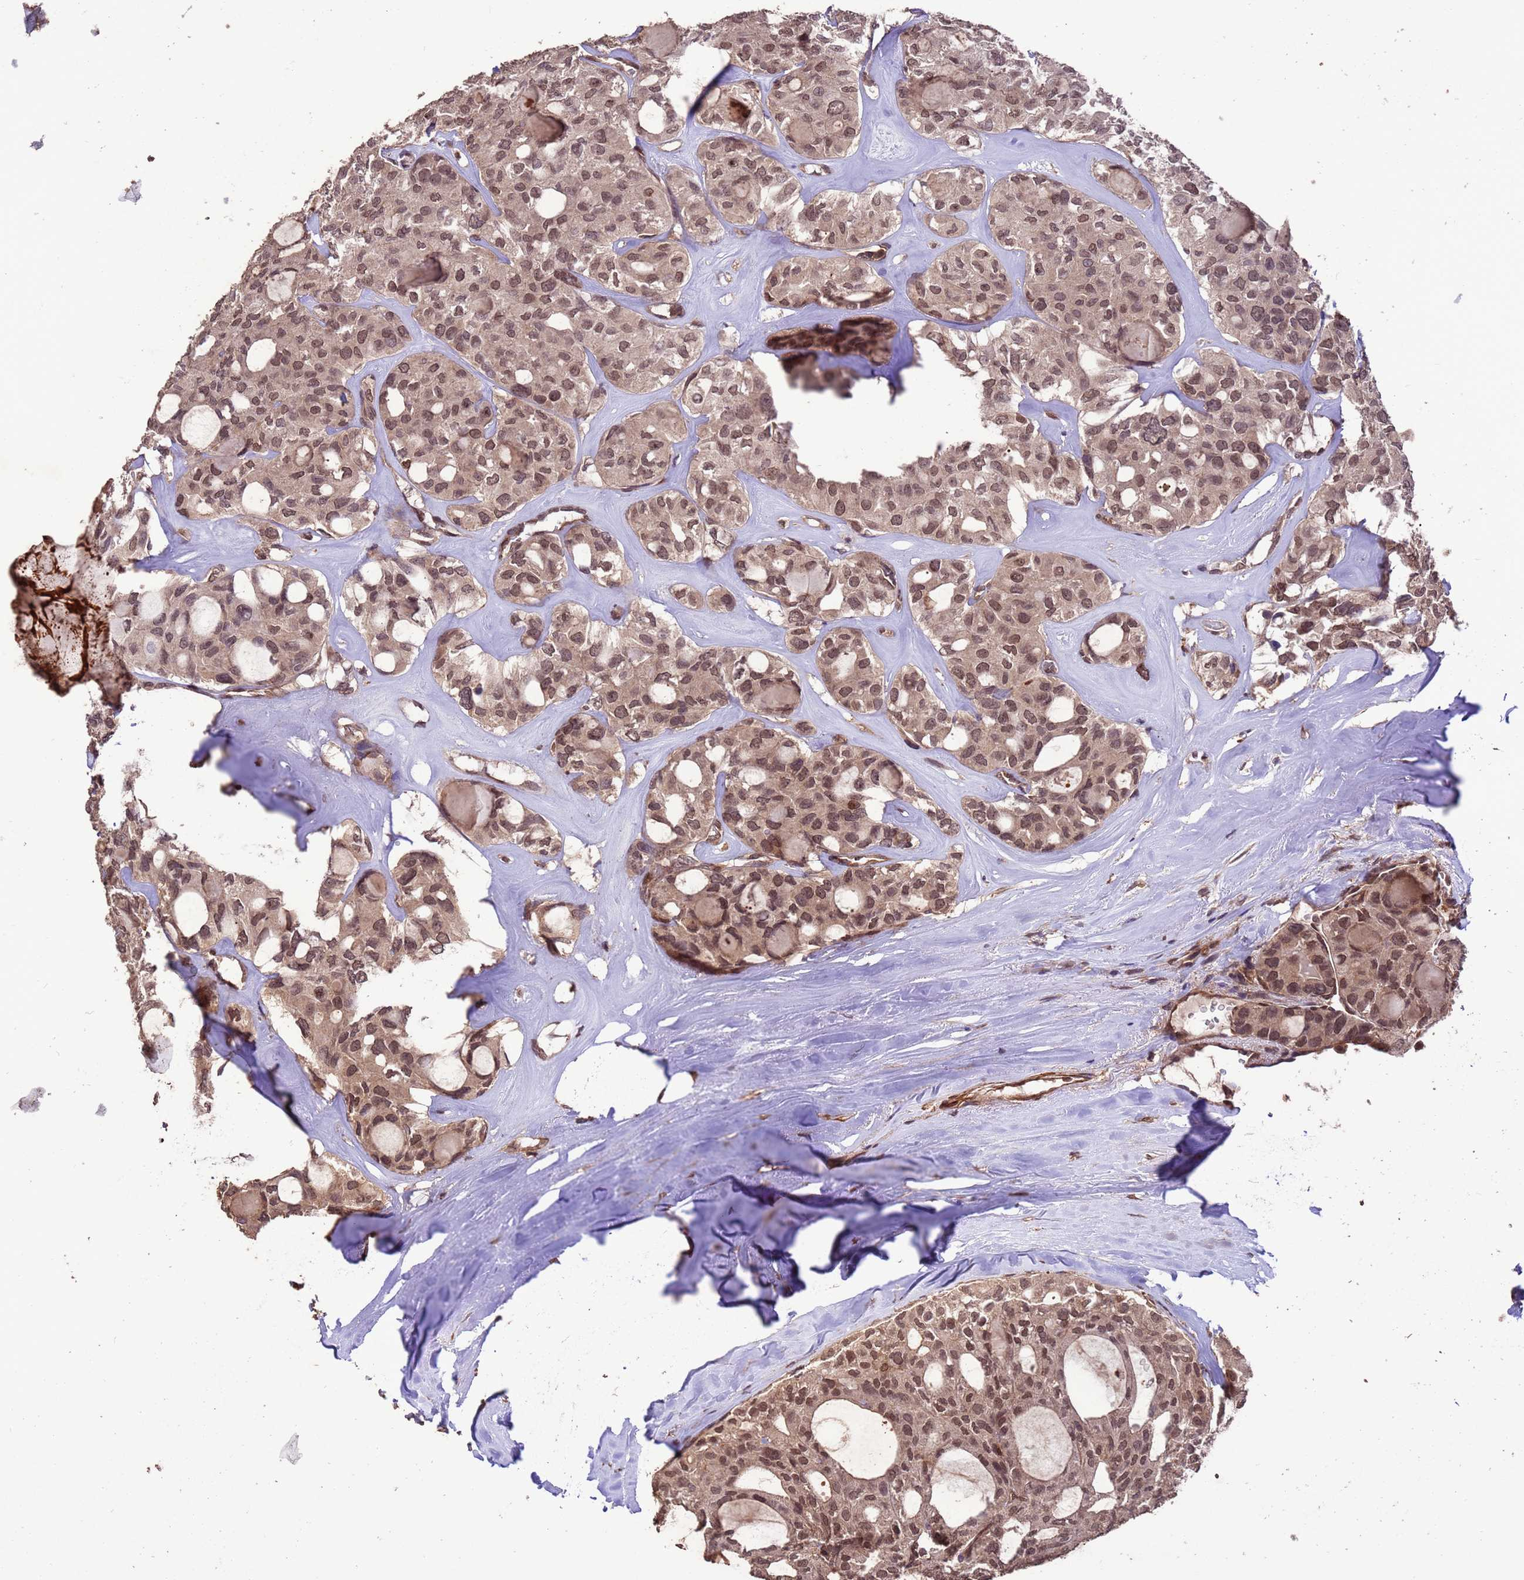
{"staining": {"intensity": "moderate", "quantity": ">75%", "location": "nuclear"}, "tissue": "thyroid cancer", "cell_type": "Tumor cells", "image_type": "cancer", "snomed": [{"axis": "morphology", "description": "Follicular adenoma carcinoma, NOS"}, {"axis": "topography", "description": "Thyroid gland"}], "caption": "A brown stain labels moderate nuclear staining of a protein in thyroid cancer tumor cells. The protein of interest is stained brown, and the nuclei are stained in blue (DAB IHC with brightfield microscopy, high magnification).", "gene": "VSTM4", "patient": {"sex": "male", "age": 75}}